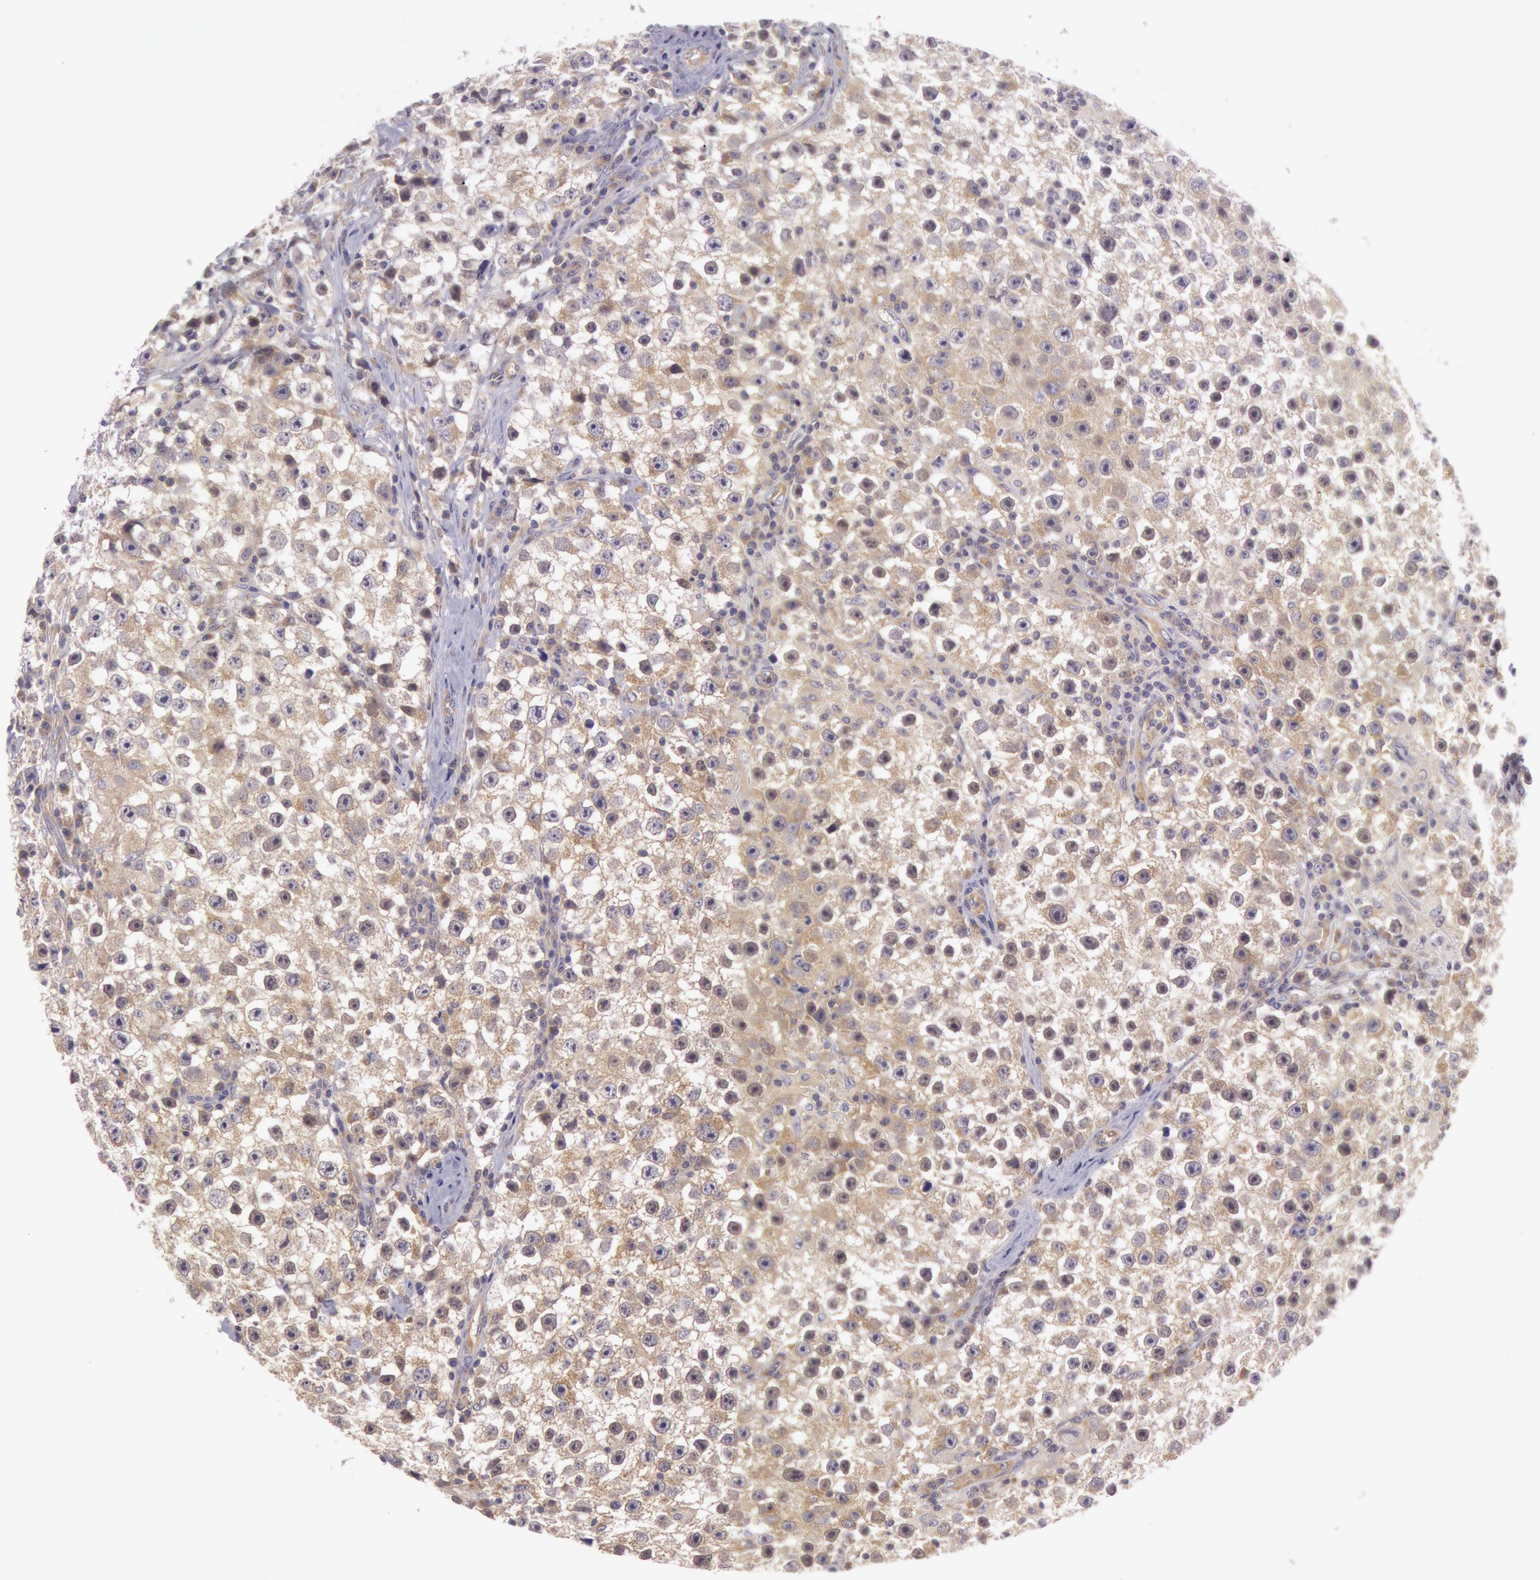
{"staining": {"intensity": "weak", "quantity": ">75%", "location": "cytoplasmic/membranous"}, "tissue": "testis cancer", "cell_type": "Tumor cells", "image_type": "cancer", "snomed": [{"axis": "morphology", "description": "Seminoma, NOS"}, {"axis": "topography", "description": "Testis"}], "caption": "Immunohistochemical staining of testis cancer exhibits weak cytoplasmic/membranous protein staining in approximately >75% of tumor cells.", "gene": "CHUK", "patient": {"sex": "male", "age": 35}}